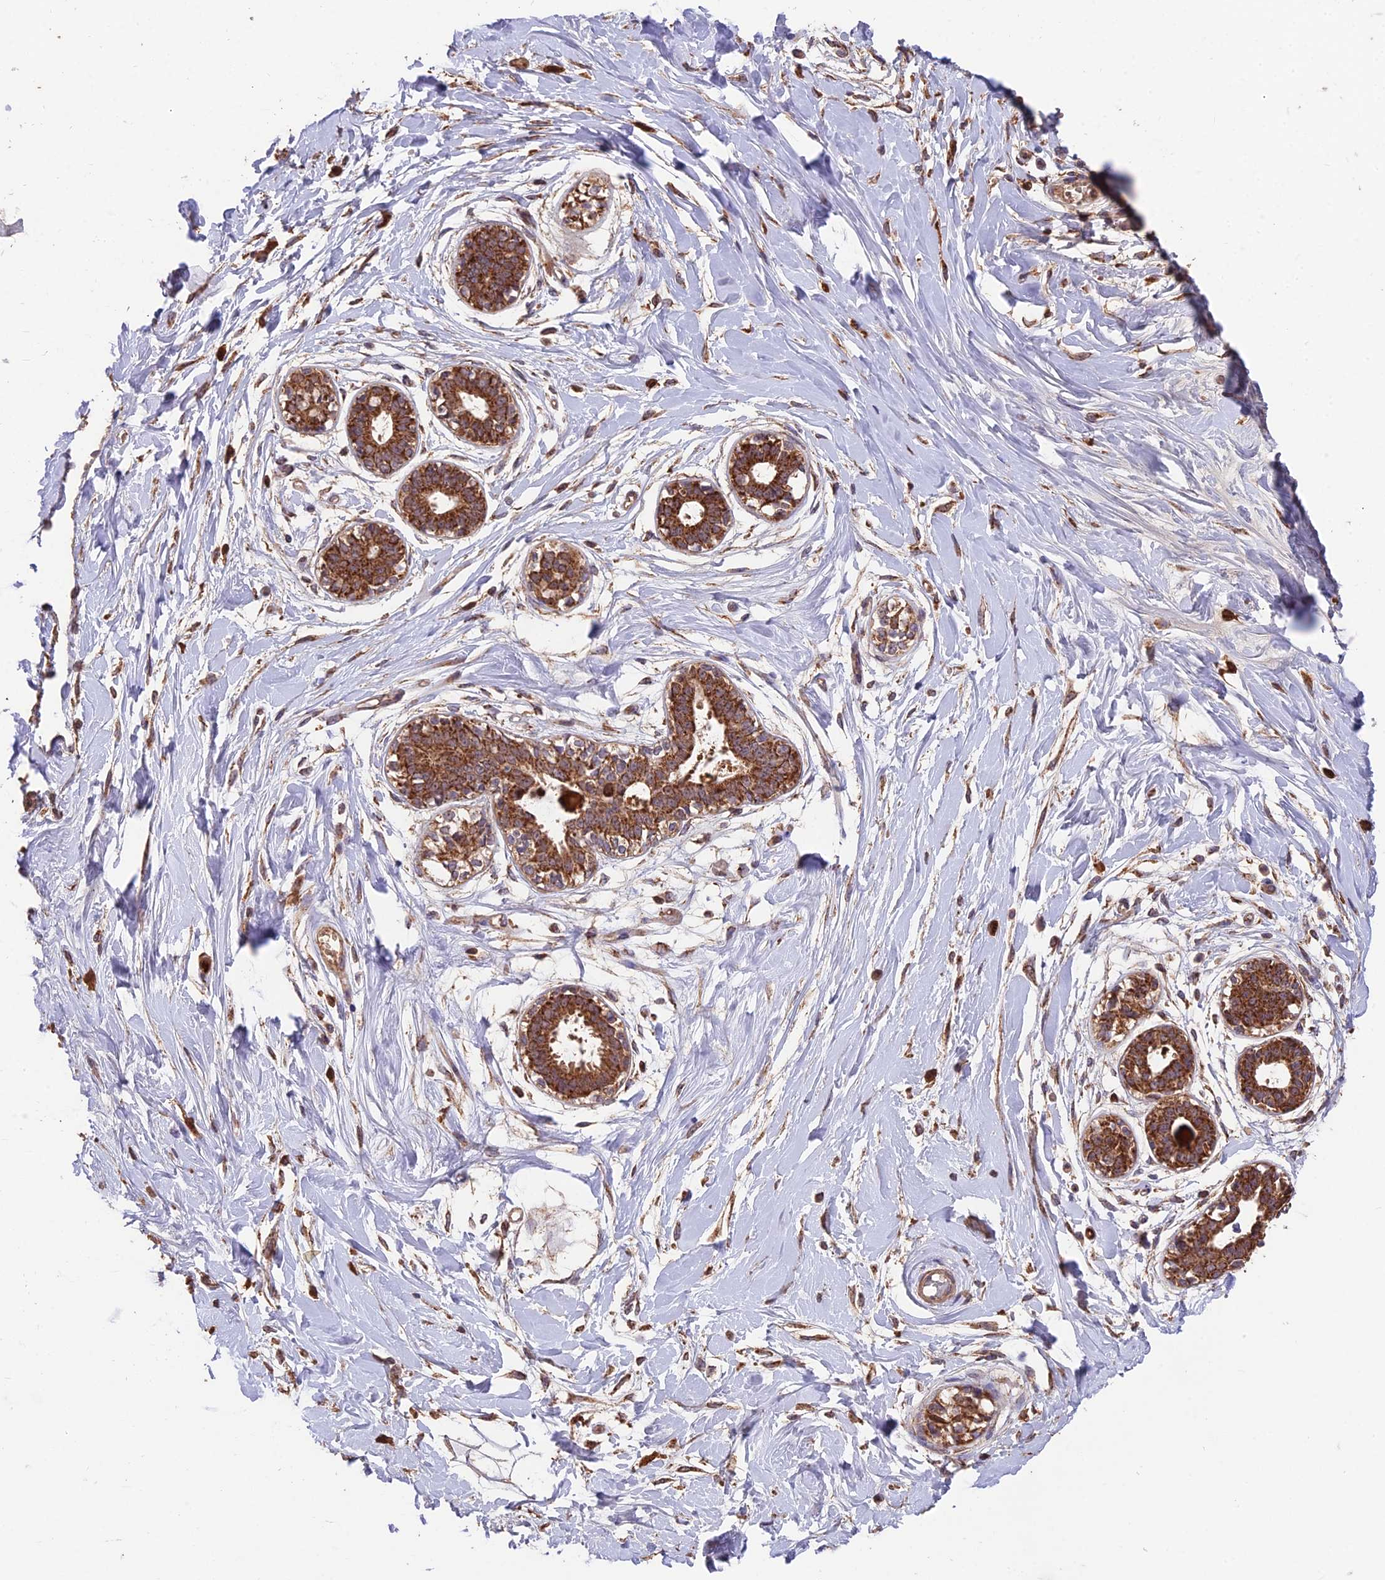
{"staining": {"intensity": "negative", "quantity": "none", "location": "none"}, "tissue": "breast", "cell_type": "Adipocytes", "image_type": "normal", "snomed": [{"axis": "morphology", "description": "Normal tissue, NOS"}, {"axis": "topography", "description": "Breast"}], "caption": "Immunohistochemistry of benign human breast shows no staining in adipocytes.", "gene": "IFT22", "patient": {"sex": "female", "age": 45}}